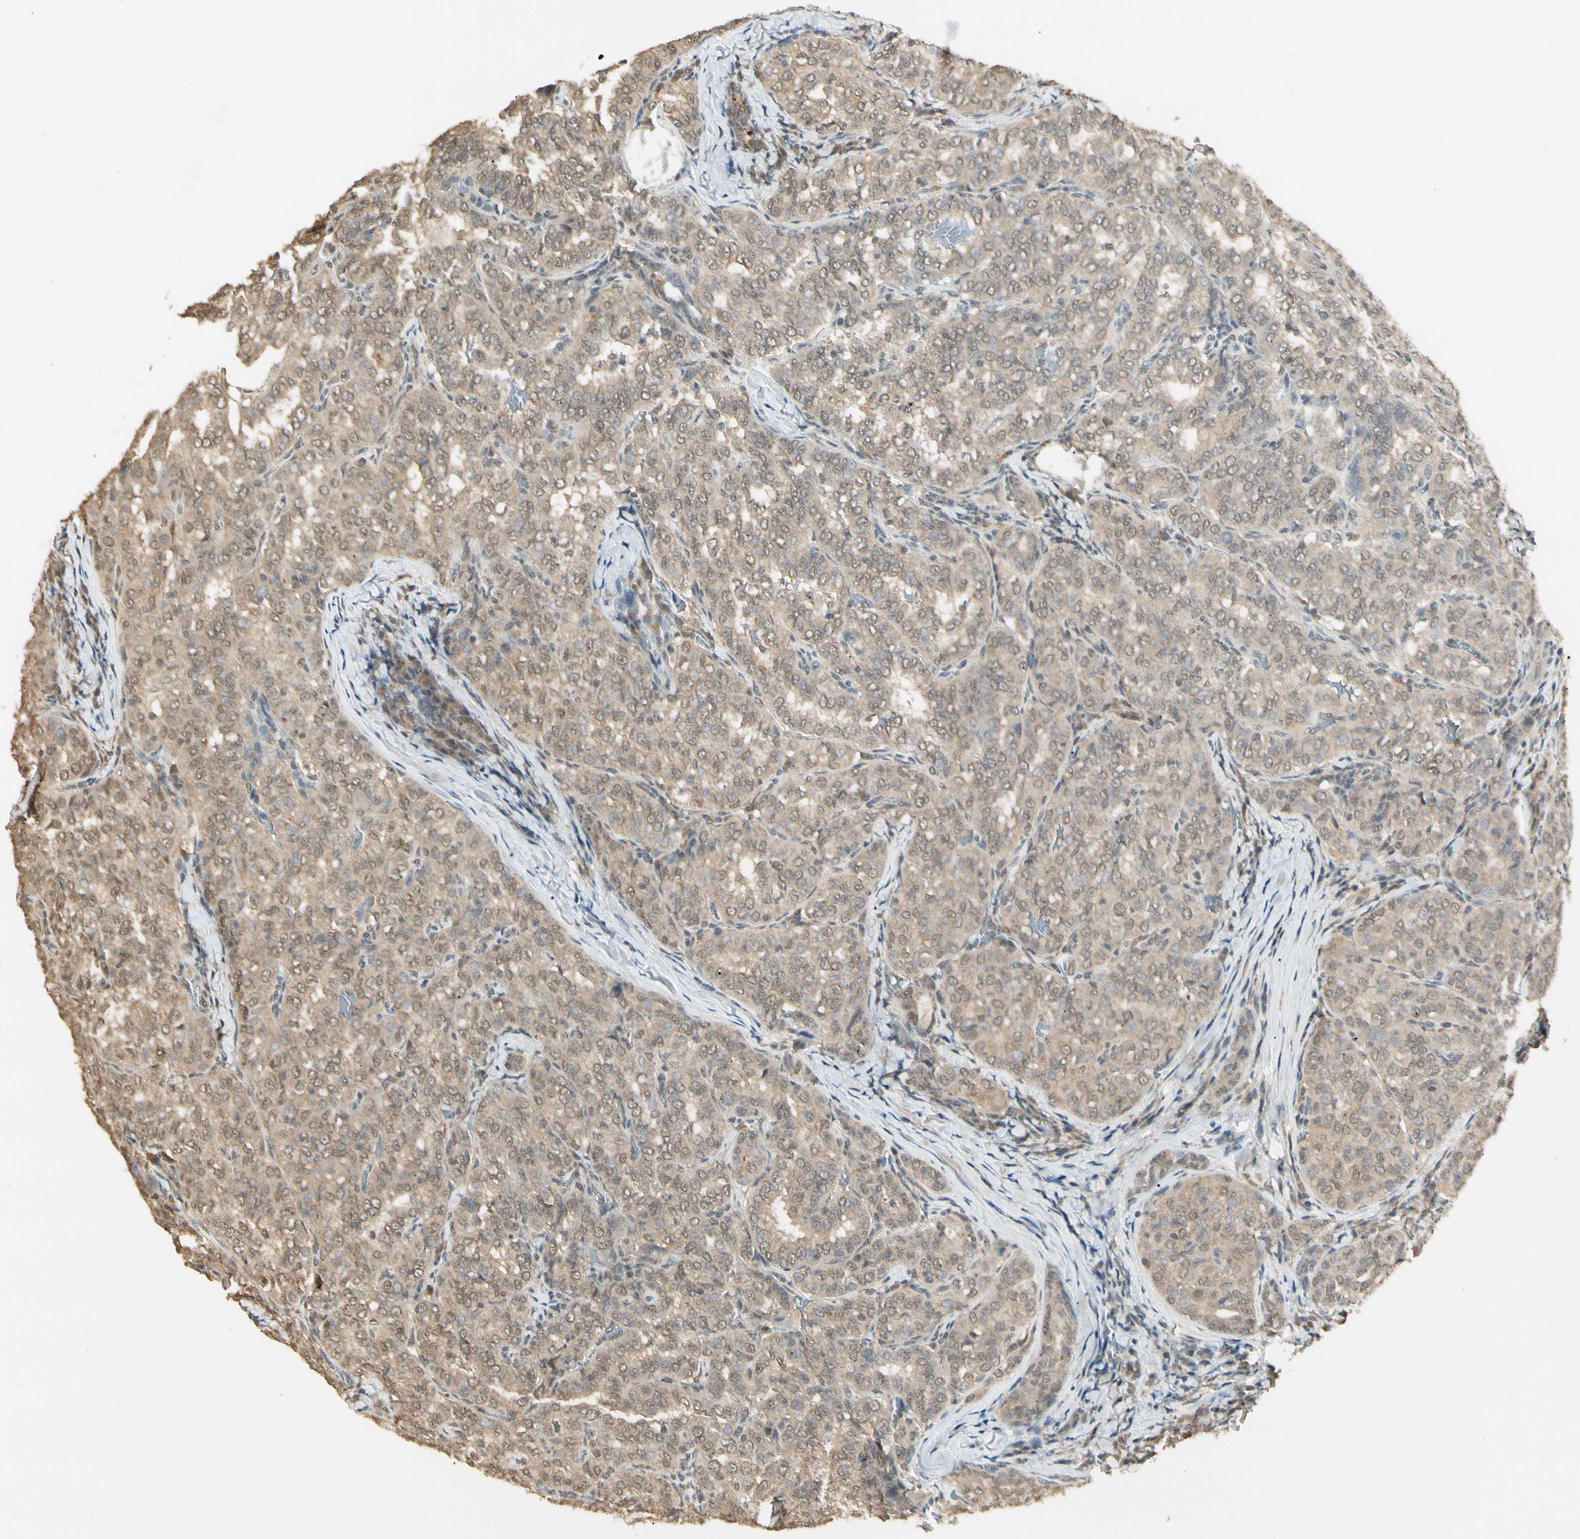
{"staining": {"intensity": "weak", "quantity": ">75%", "location": "cytoplasmic/membranous"}, "tissue": "thyroid cancer", "cell_type": "Tumor cells", "image_type": "cancer", "snomed": [{"axis": "morphology", "description": "Normal tissue, NOS"}, {"axis": "morphology", "description": "Papillary adenocarcinoma, NOS"}, {"axis": "topography", "description": "Thyroid gland"}], "caption": "Immunohistochemical staining of human thyroid cancer (papillary adenocarcinoma) reveals weak cytoplasmic/membranous protein expression in about >75% of tumor cells.", "gene": "SGCA", "patient": {"sex": "female", "age": 30}}